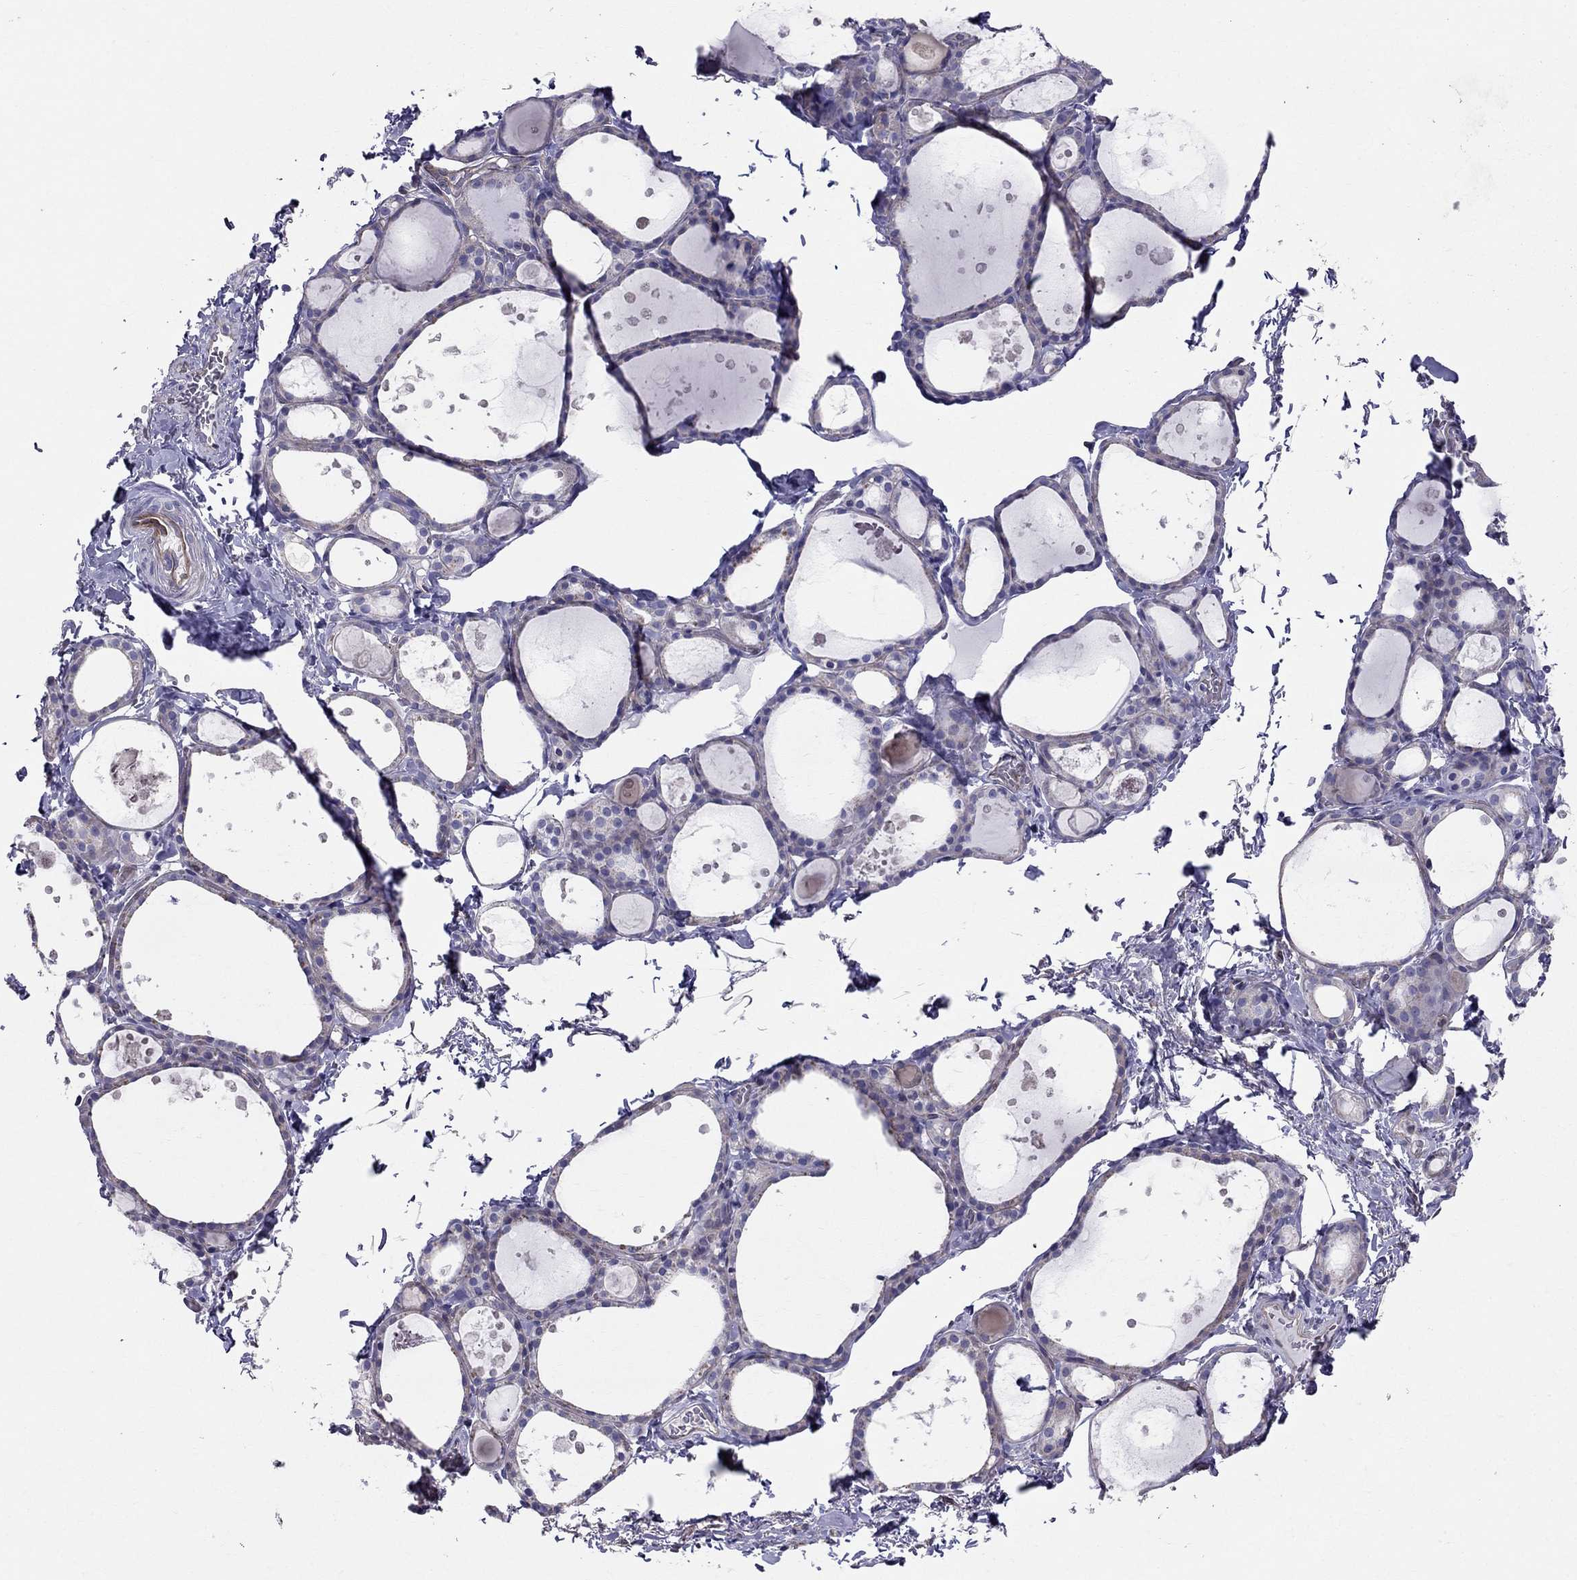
{"staining": {"intensity": "negative", "quantity": "none", "location": "none"}, "tissue": "thyroid gland", "cell_type": "Glandular cells", "image_type": "normal", "snomed": [{"axis": "morphology", "description": "Normal tissue, NOS"}, {"axis": "topography", "description": "Thyroid gland"}], "caption": "Immunohistochemistry photomicrograph of normal thyroid gland: thyroid gland stained with DAB displays no significant protein staining in glandular cells. Nuclei are stained in blue.", "gene": "ENOX1", "patient": {"sex": "male", "age": 68}}